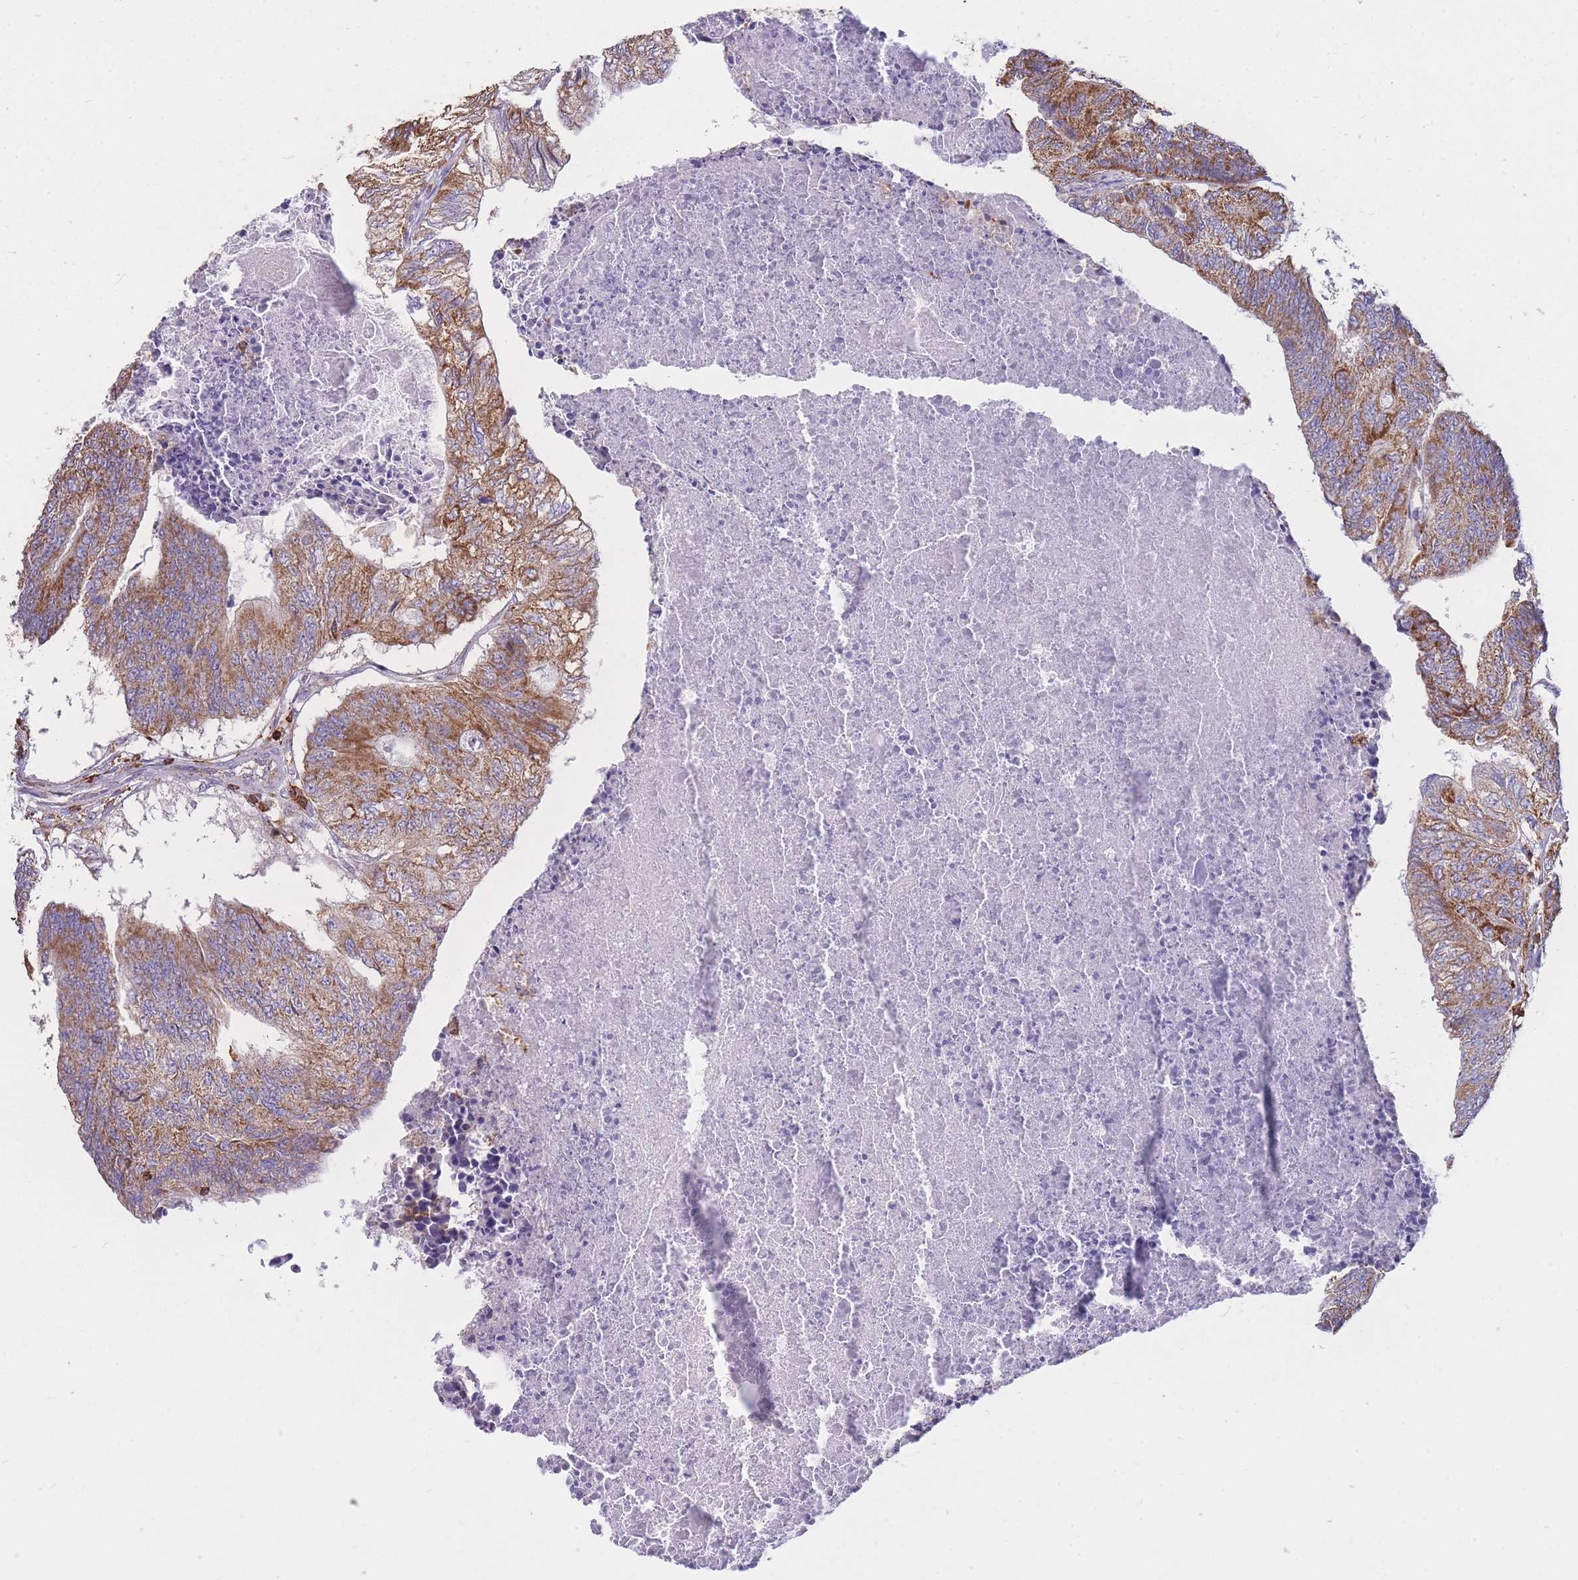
{"staining": {"intensity": "moderate", "quantity": ">75%", "location": "cytoplasmic/membranous"}, "tissue": "colorectal cancer", "cell_type": "Tumor cells", "image_type": "cancer", "snomed": [{"axis": "morphology", "description": "Adenocarcinoma, NOS"}, {"axis": "topography", "description": "Colon"}], "caption": "Tumor cells demonstrate moderate cytoplasmic/membranous positivity in approximately >75% of cells in adenocarcinoma (colorectal).", "gene": "MRPL54", "patient": {"sex": "female", "age": 67}}